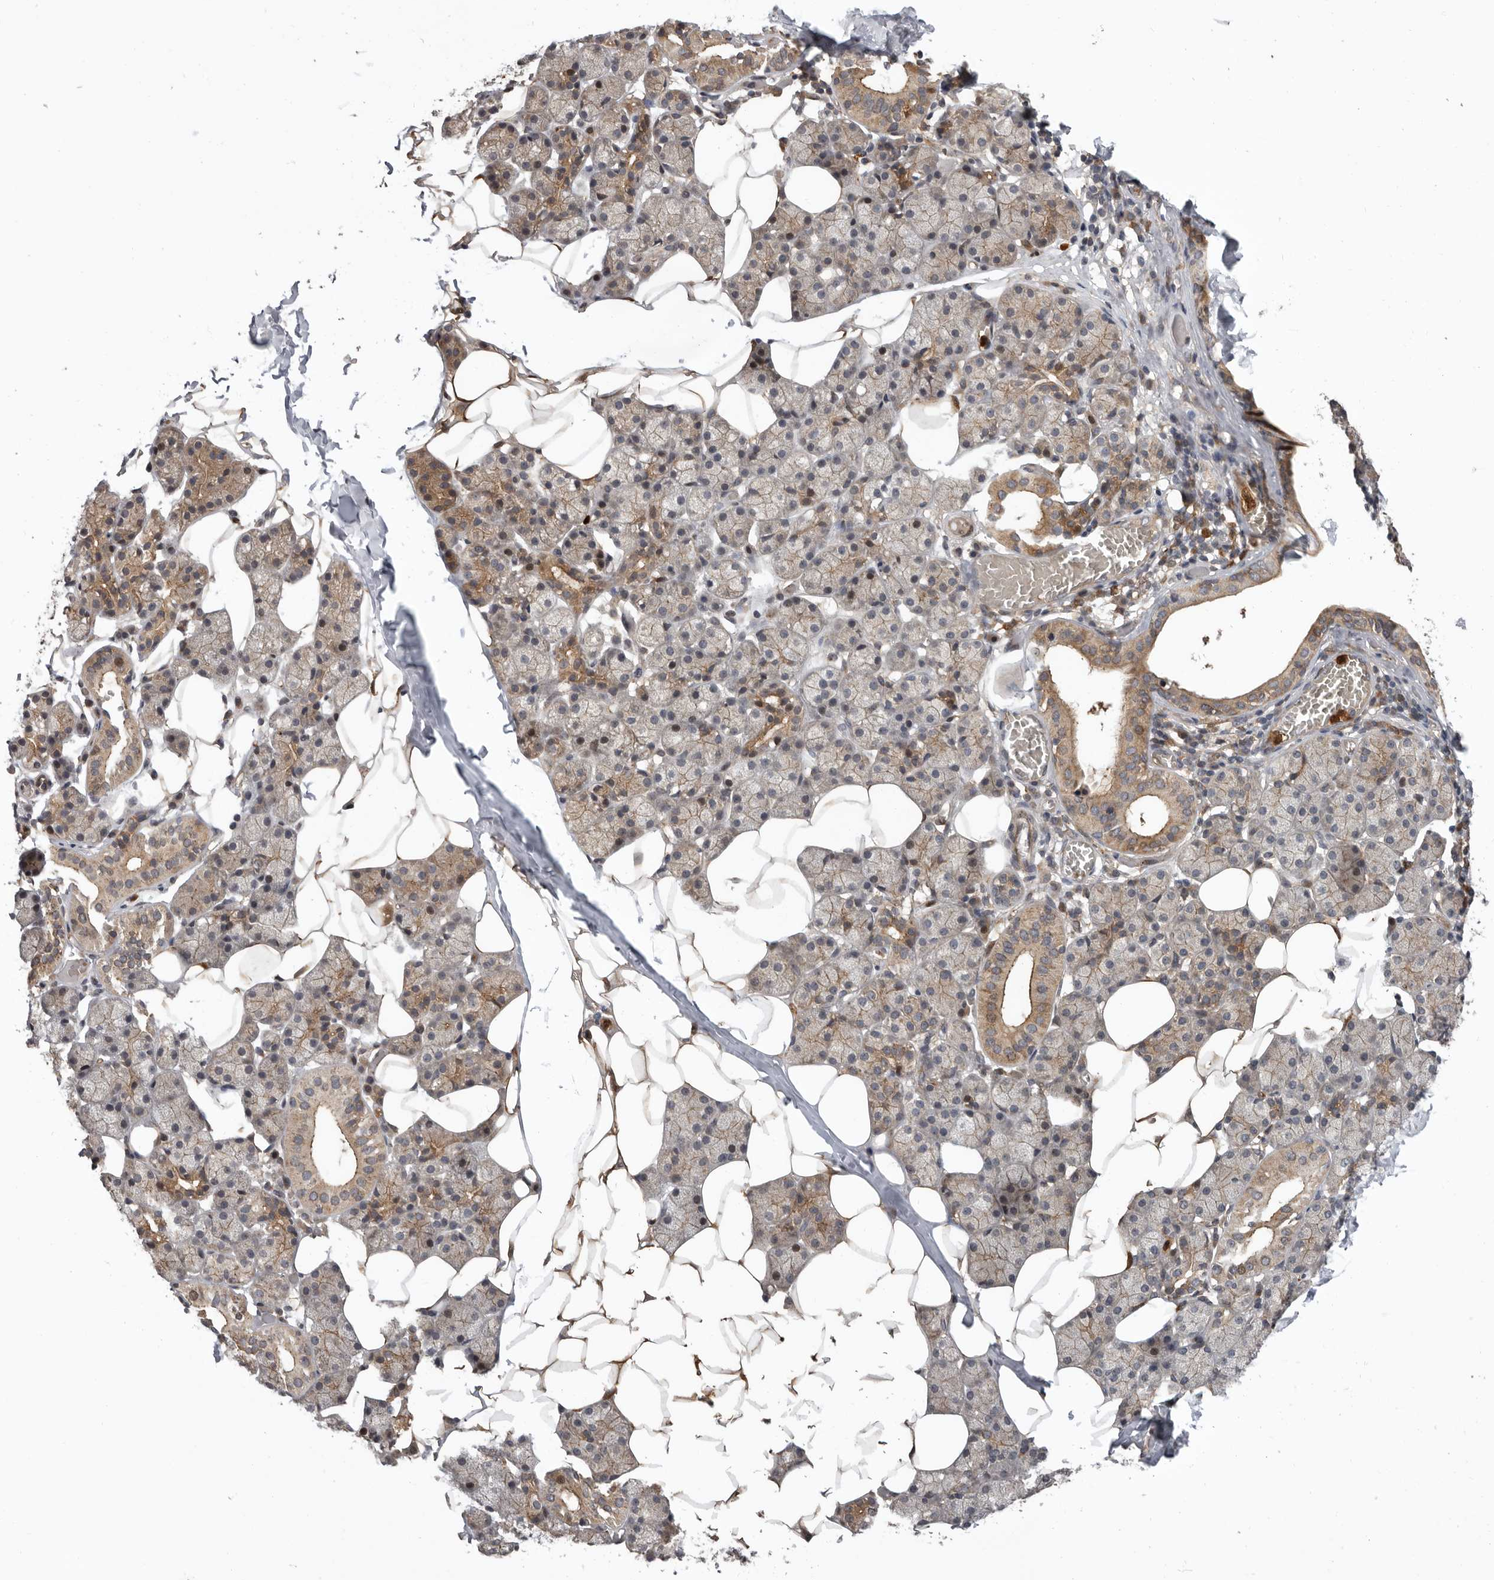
{"staining": {"intensity": "moderate", "quantity": "25%-75%", "location": "cytoplasmic/membranous"}, "tissue": "salivary gland", "cell_type": "Glandular cells", "image_type": "normal", "snomed": [{"axis": "morphology", "description": "Normal tissue, NOS"}, {"axis": "topography", "description": "Salivary gland"}], "caption": "A histopathology image of salivary gland stained for a protein exhibits moderate cytoplasmic/membranous brown staining in glandular cells. (IHC, brightfield microscopy, high magnification).", "gene": "FGFR4", "patient": {"sex": "female", "age": 33}}